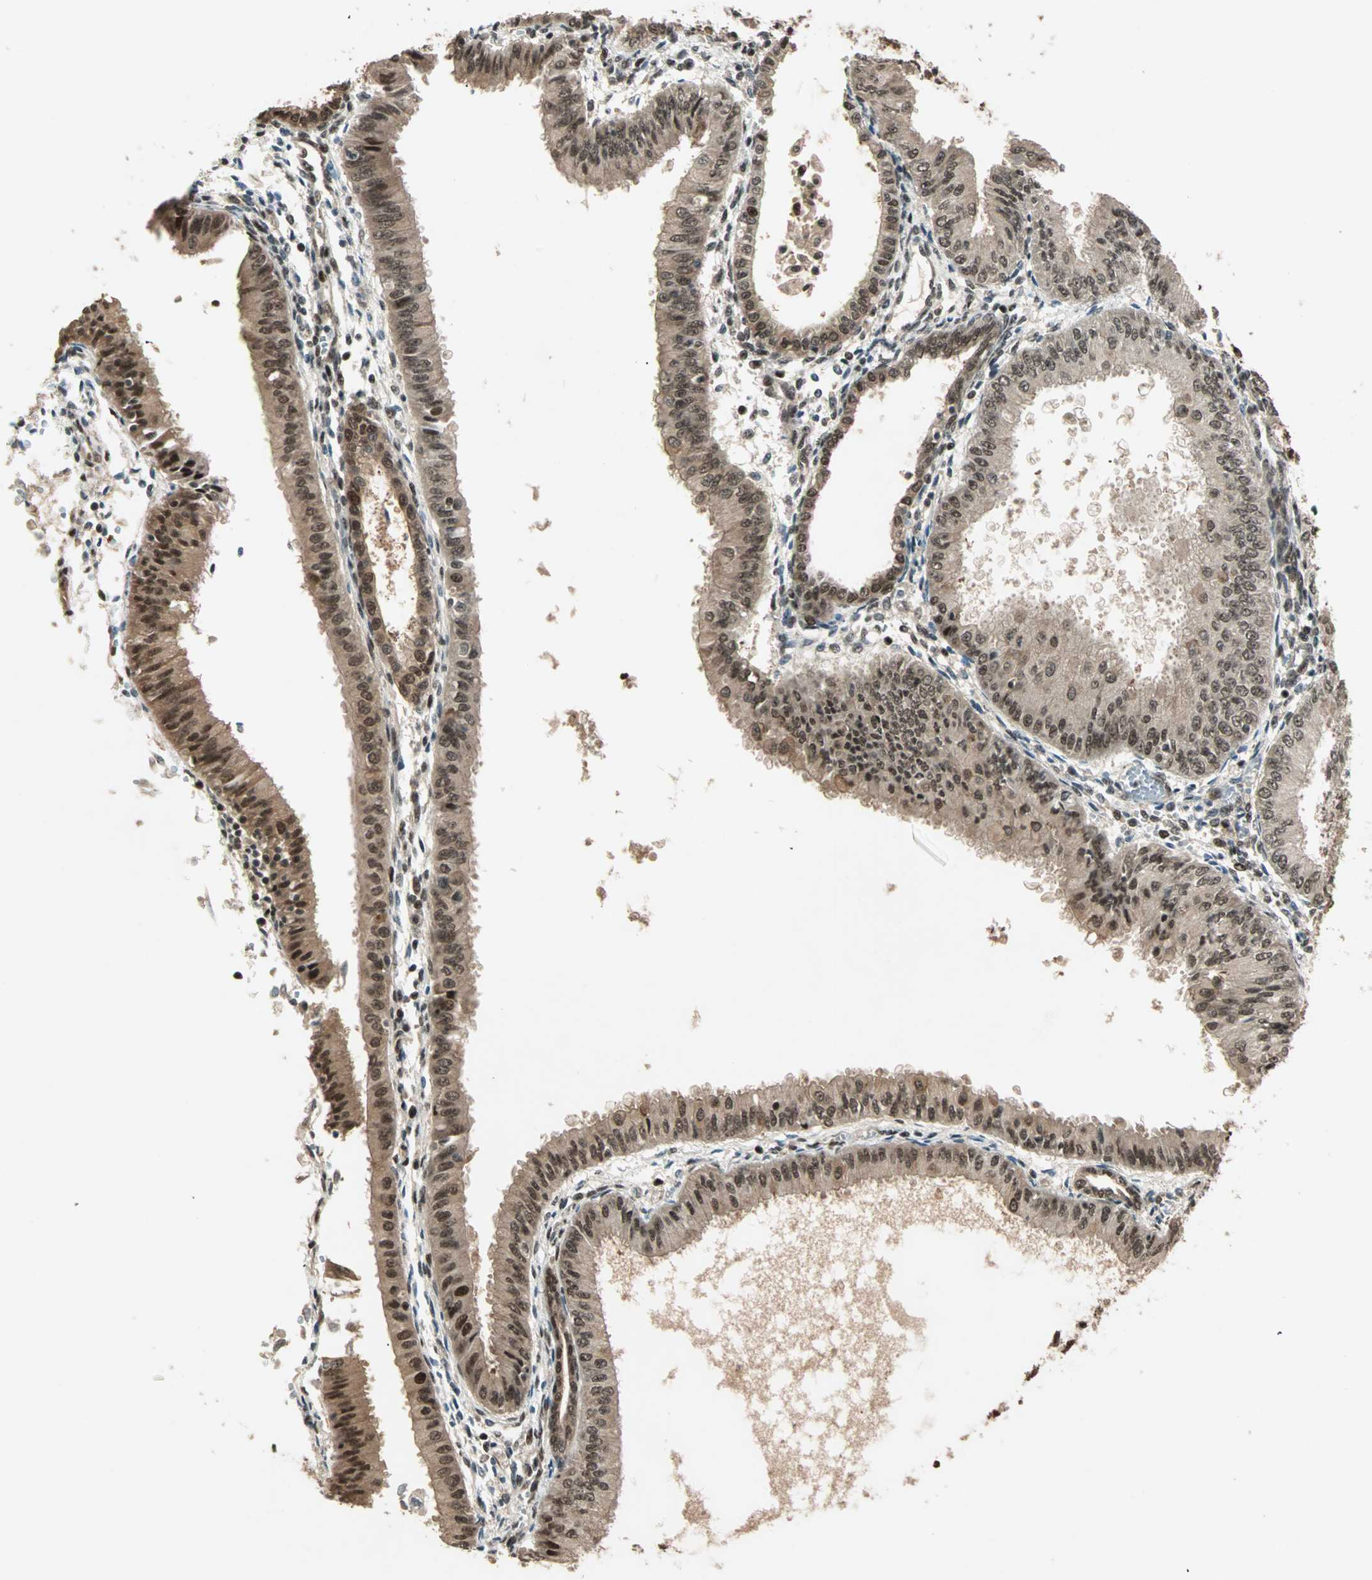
{"staining": {"intensity": "strong", "quantity": ">75%", "location": "cytoplasmic/membranous,nuclear"}, "tissue": "endometrial cancer", "cell_type": "Tumor cells", "image_type": "cancer", "snomed": [{"axis": "morphology", "description": "Adenocarcinoma, NOS"}, {"axis": "topography", "description": "Endometrium"}], "caption": "IHC (DAB (3,3'-diaminobenzidine)) staining of human adenocarcinoma (endometrial) exhibits strong cytoplasmic/membranous and nuclear protein expression in about >75% of tumor cells.", "gene": "ZNF44", "patient": {"sex": "female", "age": 53}}